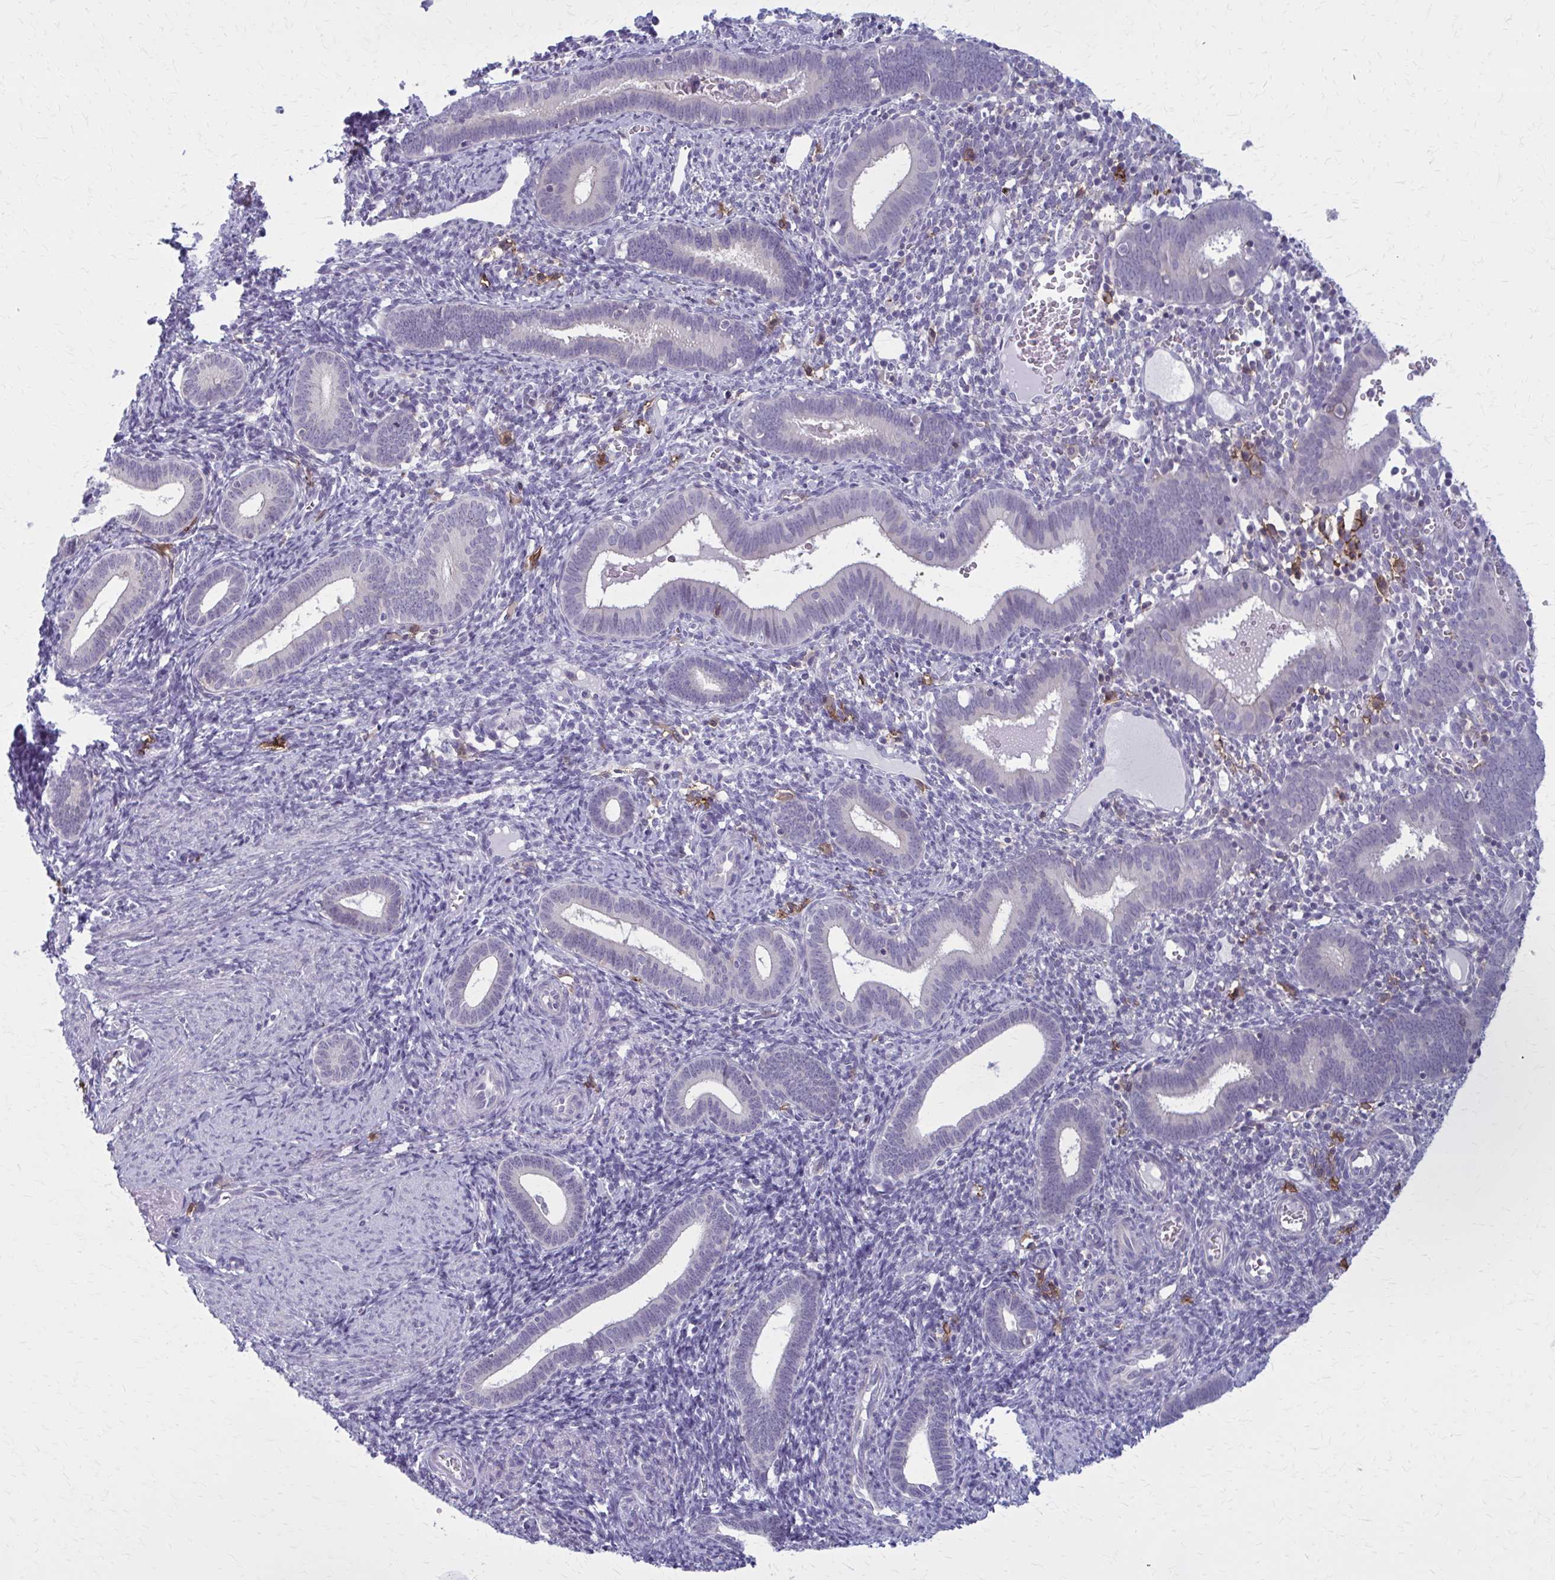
{"staining": {"intensity": "negative", "quantity": "none", "location": "none"}, "tissue": "endometrium", "cell_type": "Cells in endometrial stroma", "image_type": "normal", "snomed": [{"axis": "morphology", "description": "Normal tissue, NOS"}, {"axis": "topography", "description": "Endometrium"}], "caption": "The immunohistochemistry micrograph has no significant staining in cells in endometrial stroma of endometrium.", "gene": "CD38", "patient": {"sex": "female", "age": 41}}